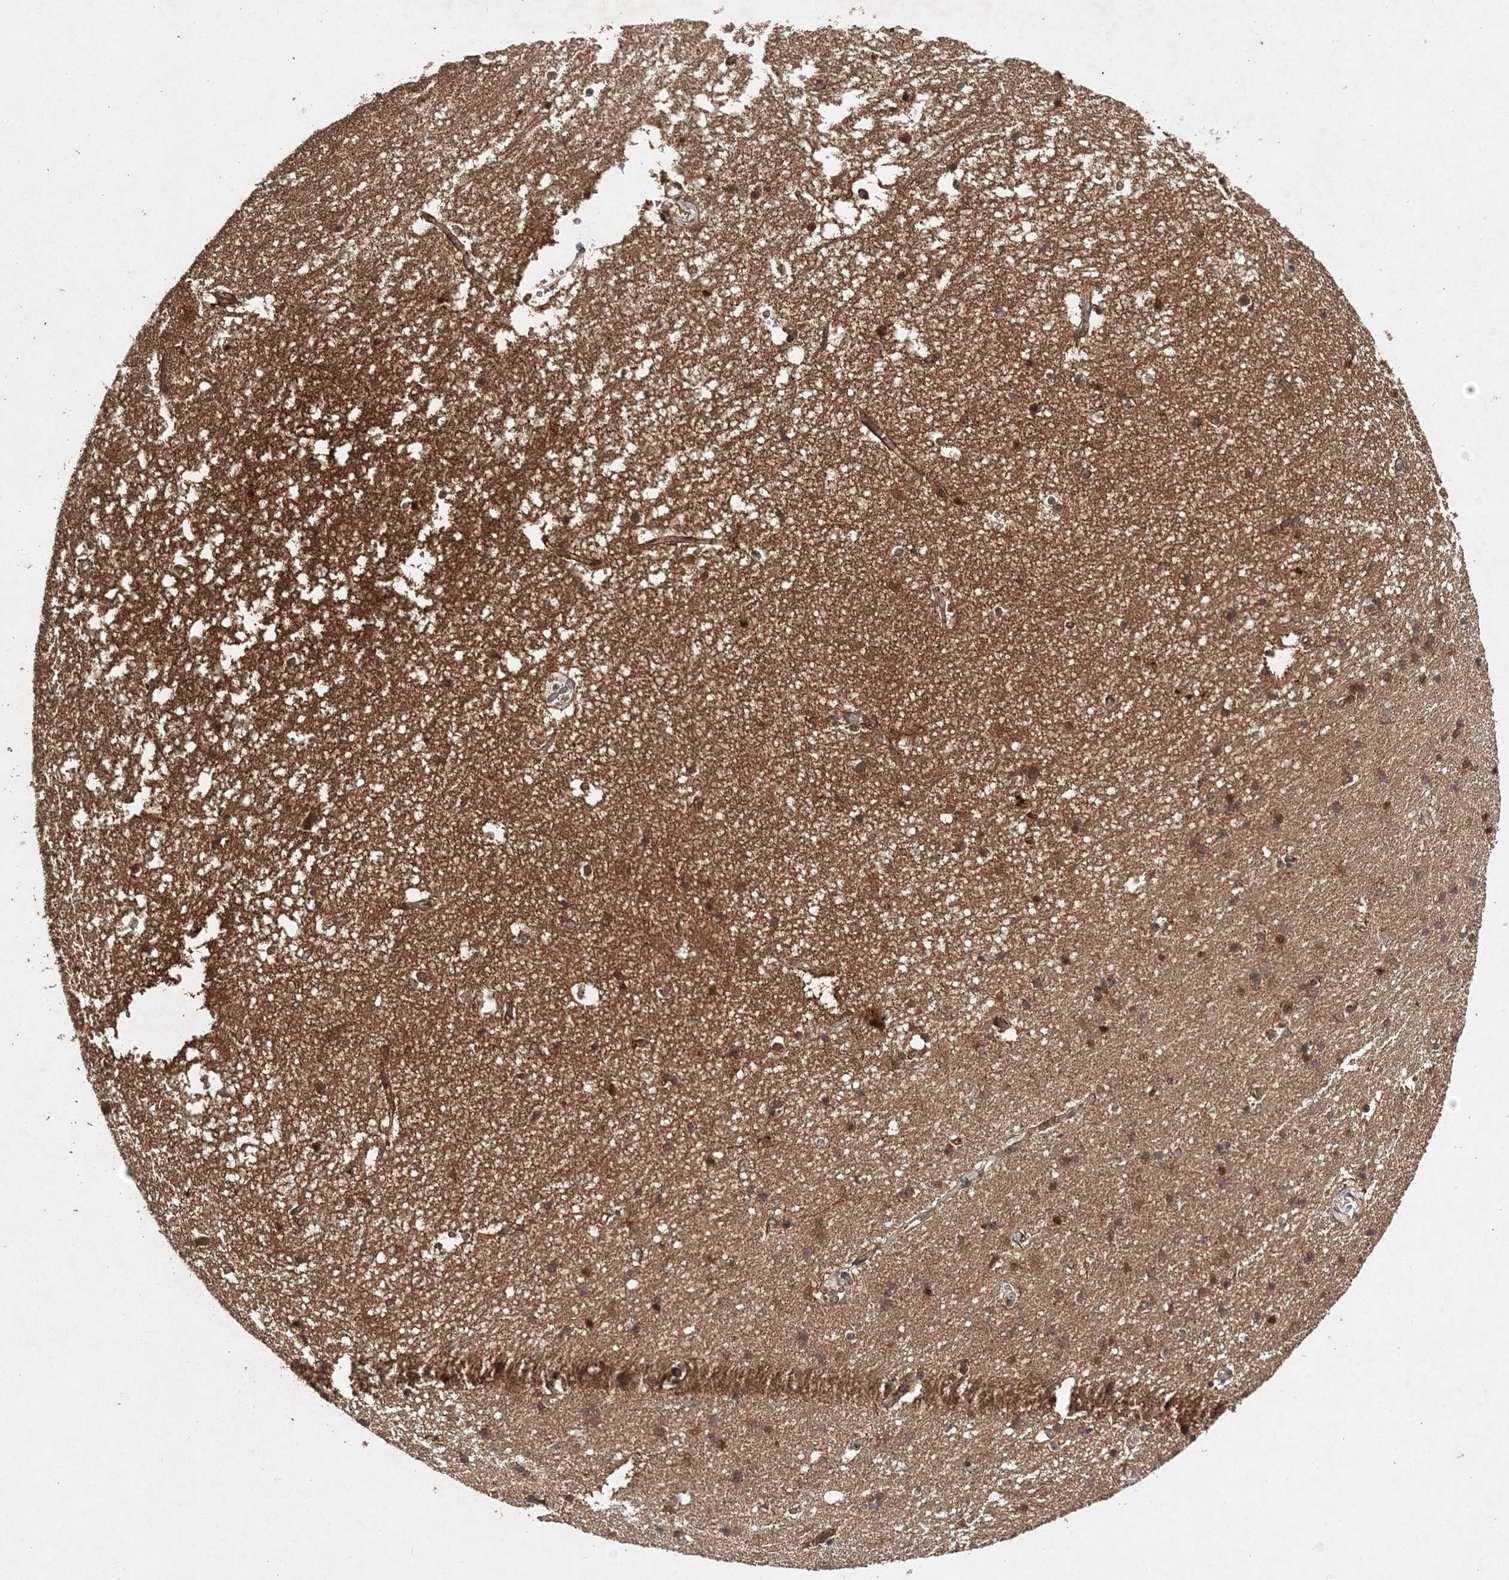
{"staining": {"intensity": "moderate", "quantity": ">75%", "location": "cytoplasmic/membranous,nuclear"}, "tissue": "hippocampus", "cell_type": "Glial cells", "image_type": "normal", "snomed": [{"axis": "morphology", "description": "Normal tissue, NOS"}, {"axis": "topography", "description": "Hippocampus"}], "caption": "Moderate cytoplasmic/membranous,nuclear staining for a protein is identified in about >75% of glial cells of normal hippocampus using IHC.", "gene": "NIF3L1", "patient": {"sex": "male", "age": 45}}